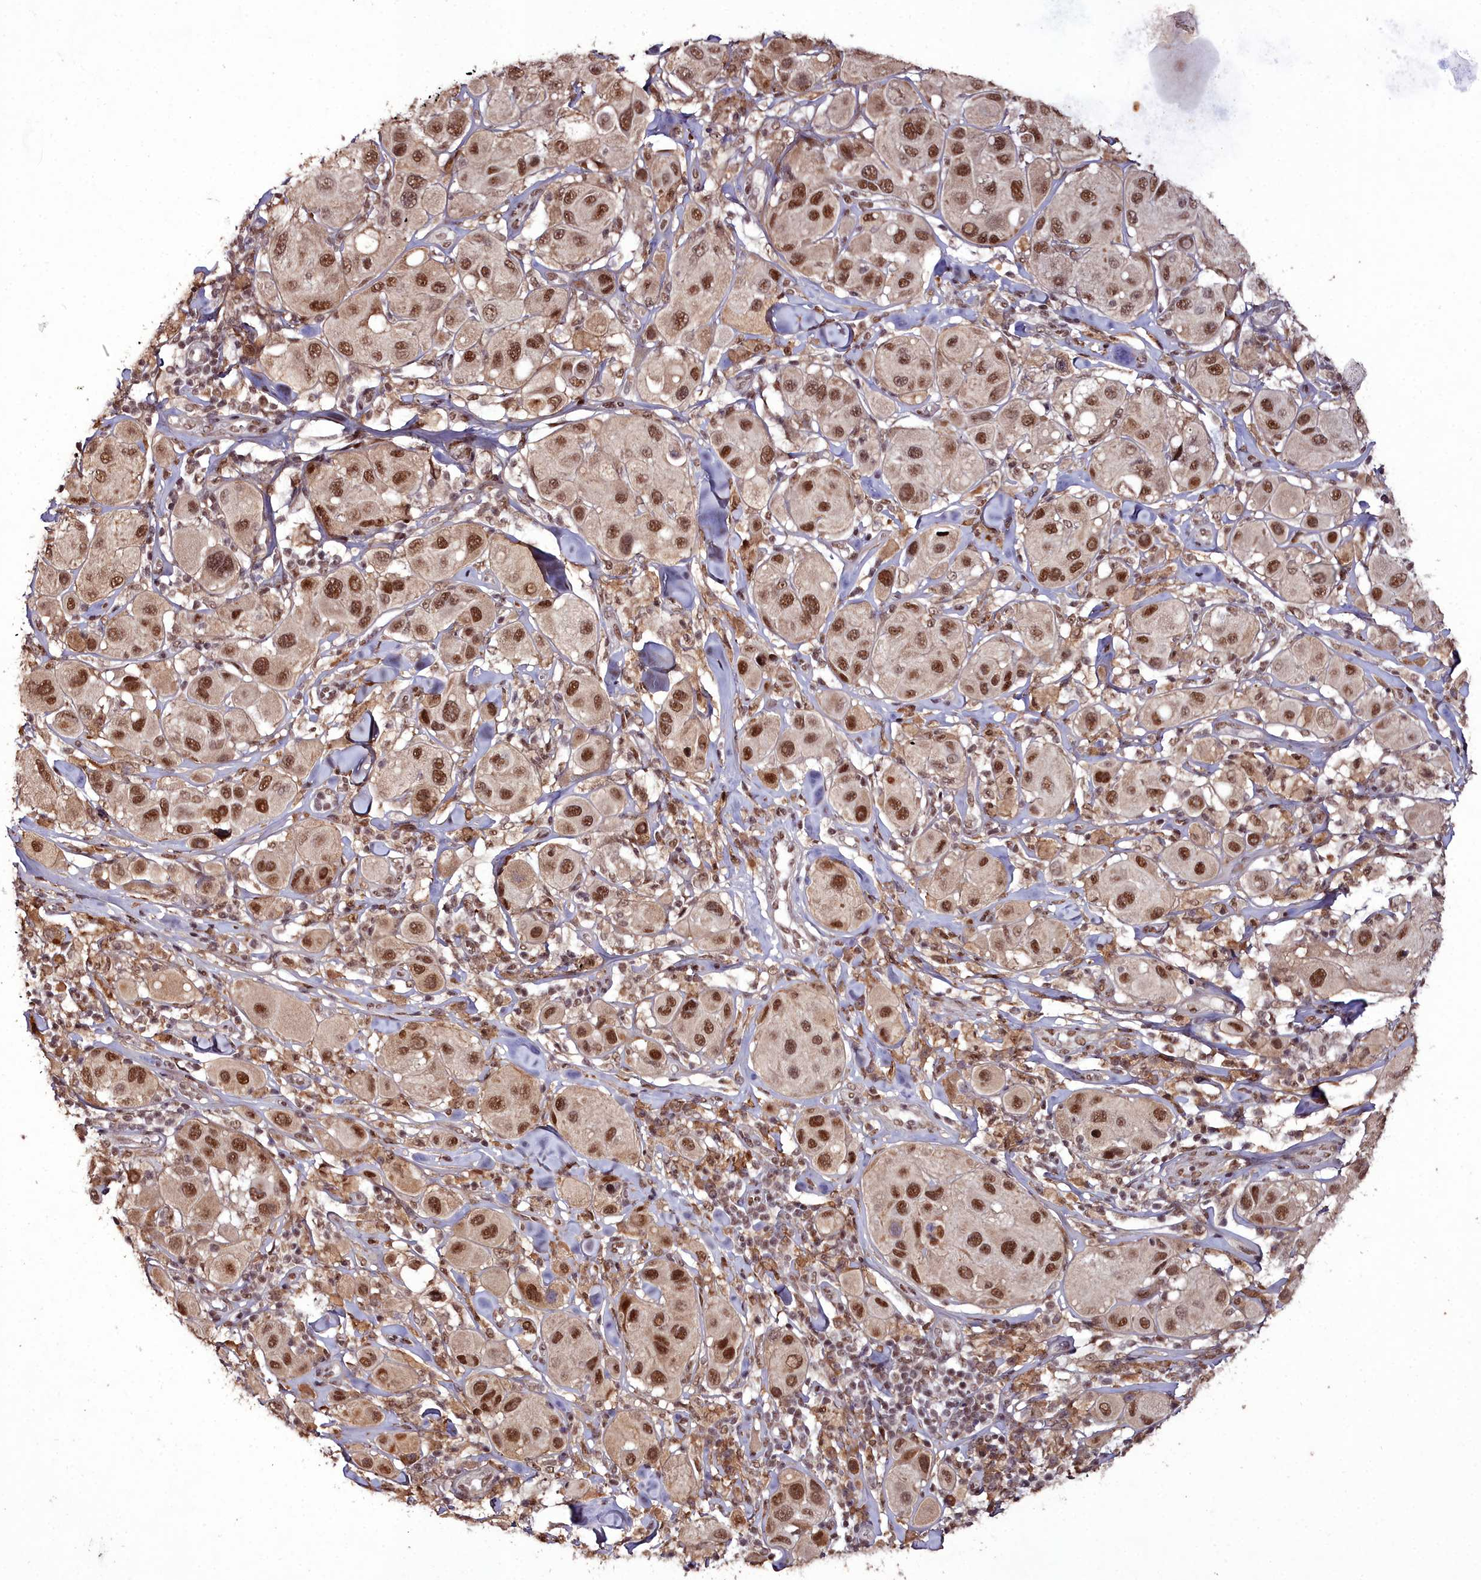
{"staining": {"intensity": "strong", "quantity": ">75%", "location": "nuclear"}, "tissue": "melanoma", "cell_type": "Tumor cells", "image_type": "cancer", "snomed": [{"axis": "morphology", "description": "Malignant melanoma, Metastatic site"}, {"axis": "topography", "description": "Skin"}], "caption": "DAB immunohistochemical staining of human melanoma shows strong nuclear protein expression in approximately >75% of tumor cells.", "gene": "CXXC1", "patient": {"sex": "male", "age": 41}}